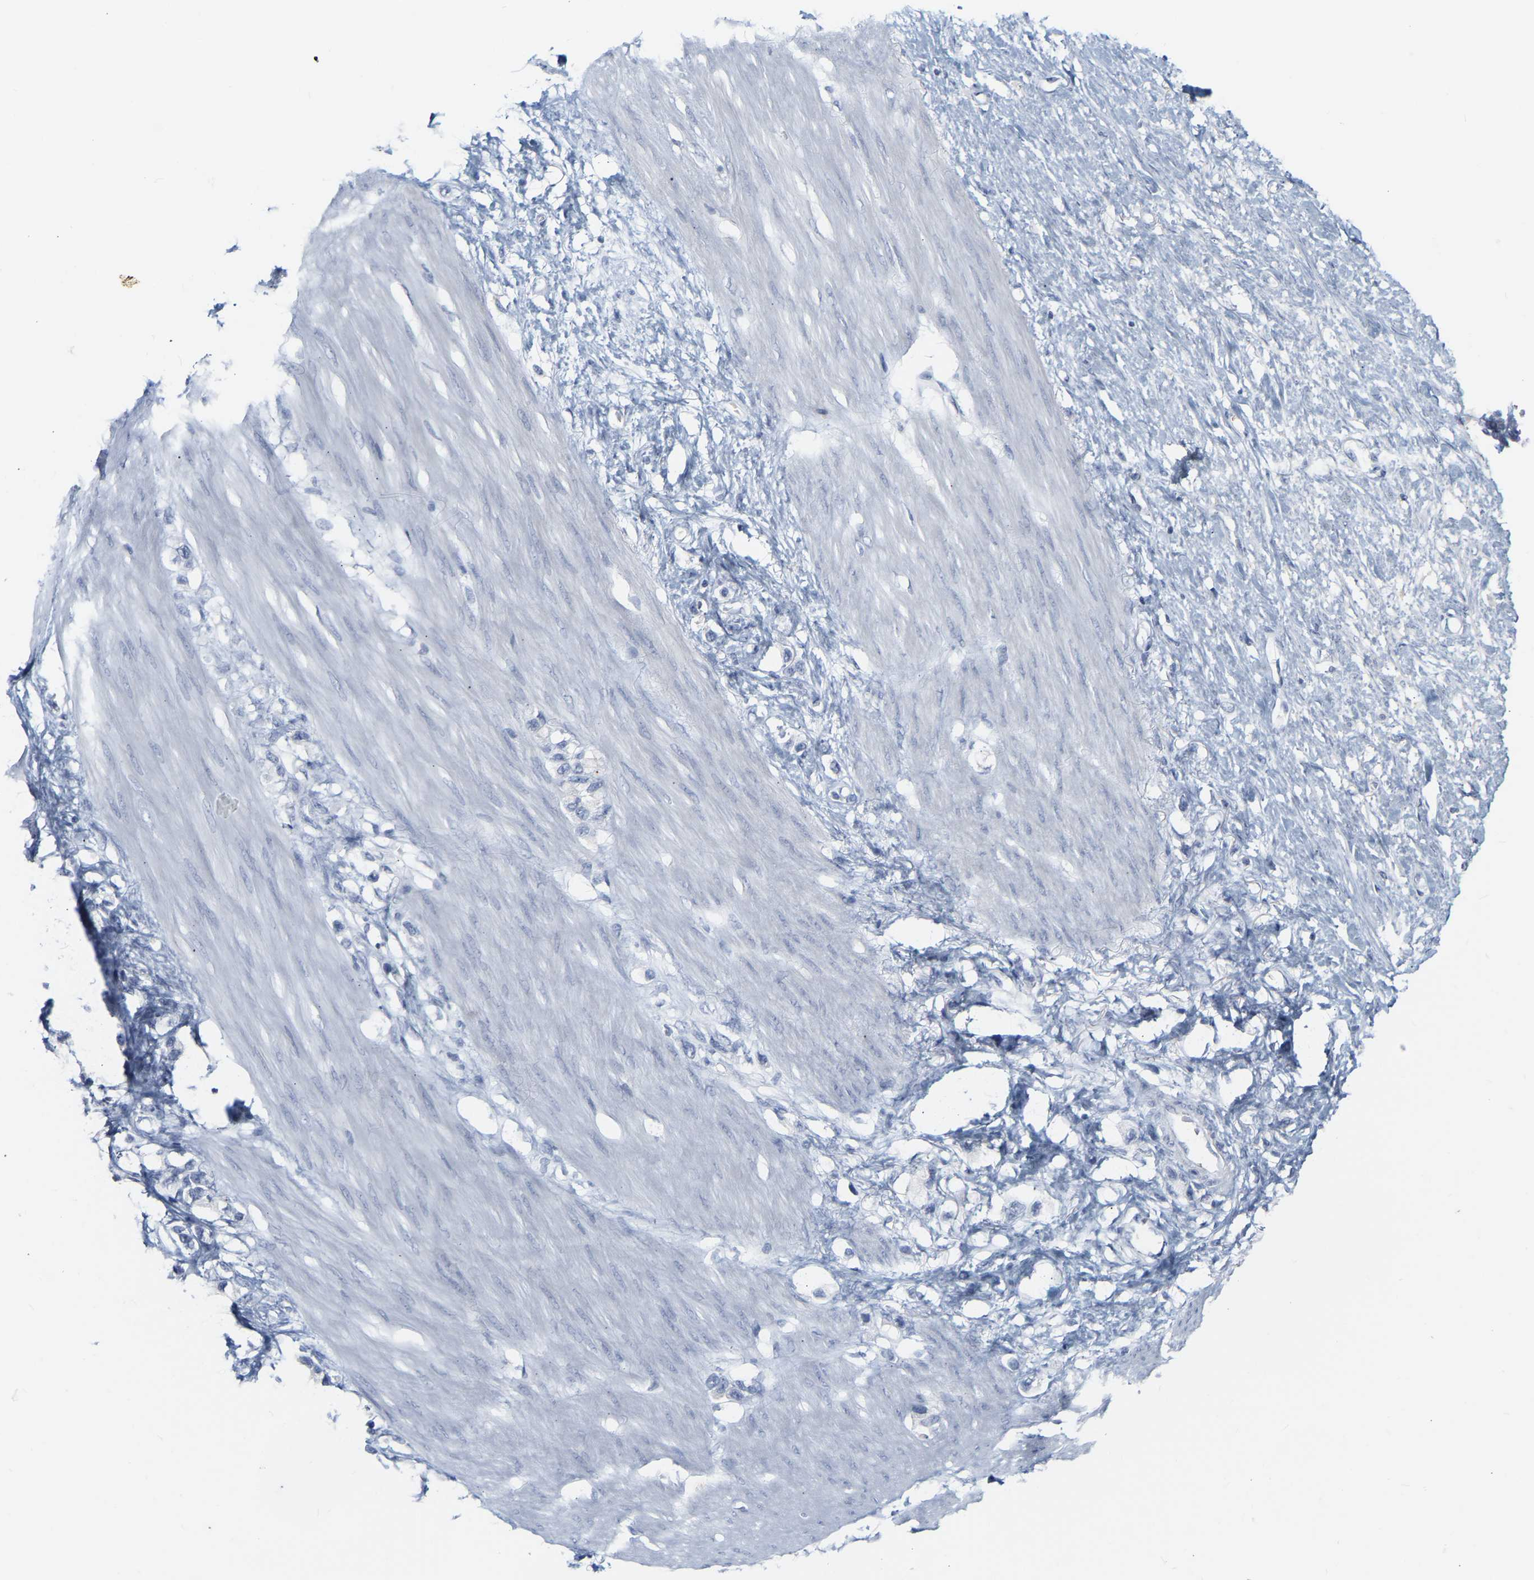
{"staining": {"intensity": "negative", "quantity": "none", "location": "none"}, "tissue": "stomach cancer", "cell_type": "Tumor cells", "image_type": "cancer", "snomed": [{"axis": "morphology", "description": "Adenocarcinoma, NOS"}, {"axis": "topography", "description": "Stomach"}], "caption": "Tumor cells are negative for protein expression in human stomach cancer (adenocarcinoma).", "gene": "GNAS", "patient": {"sex": "female", "age": 65}}